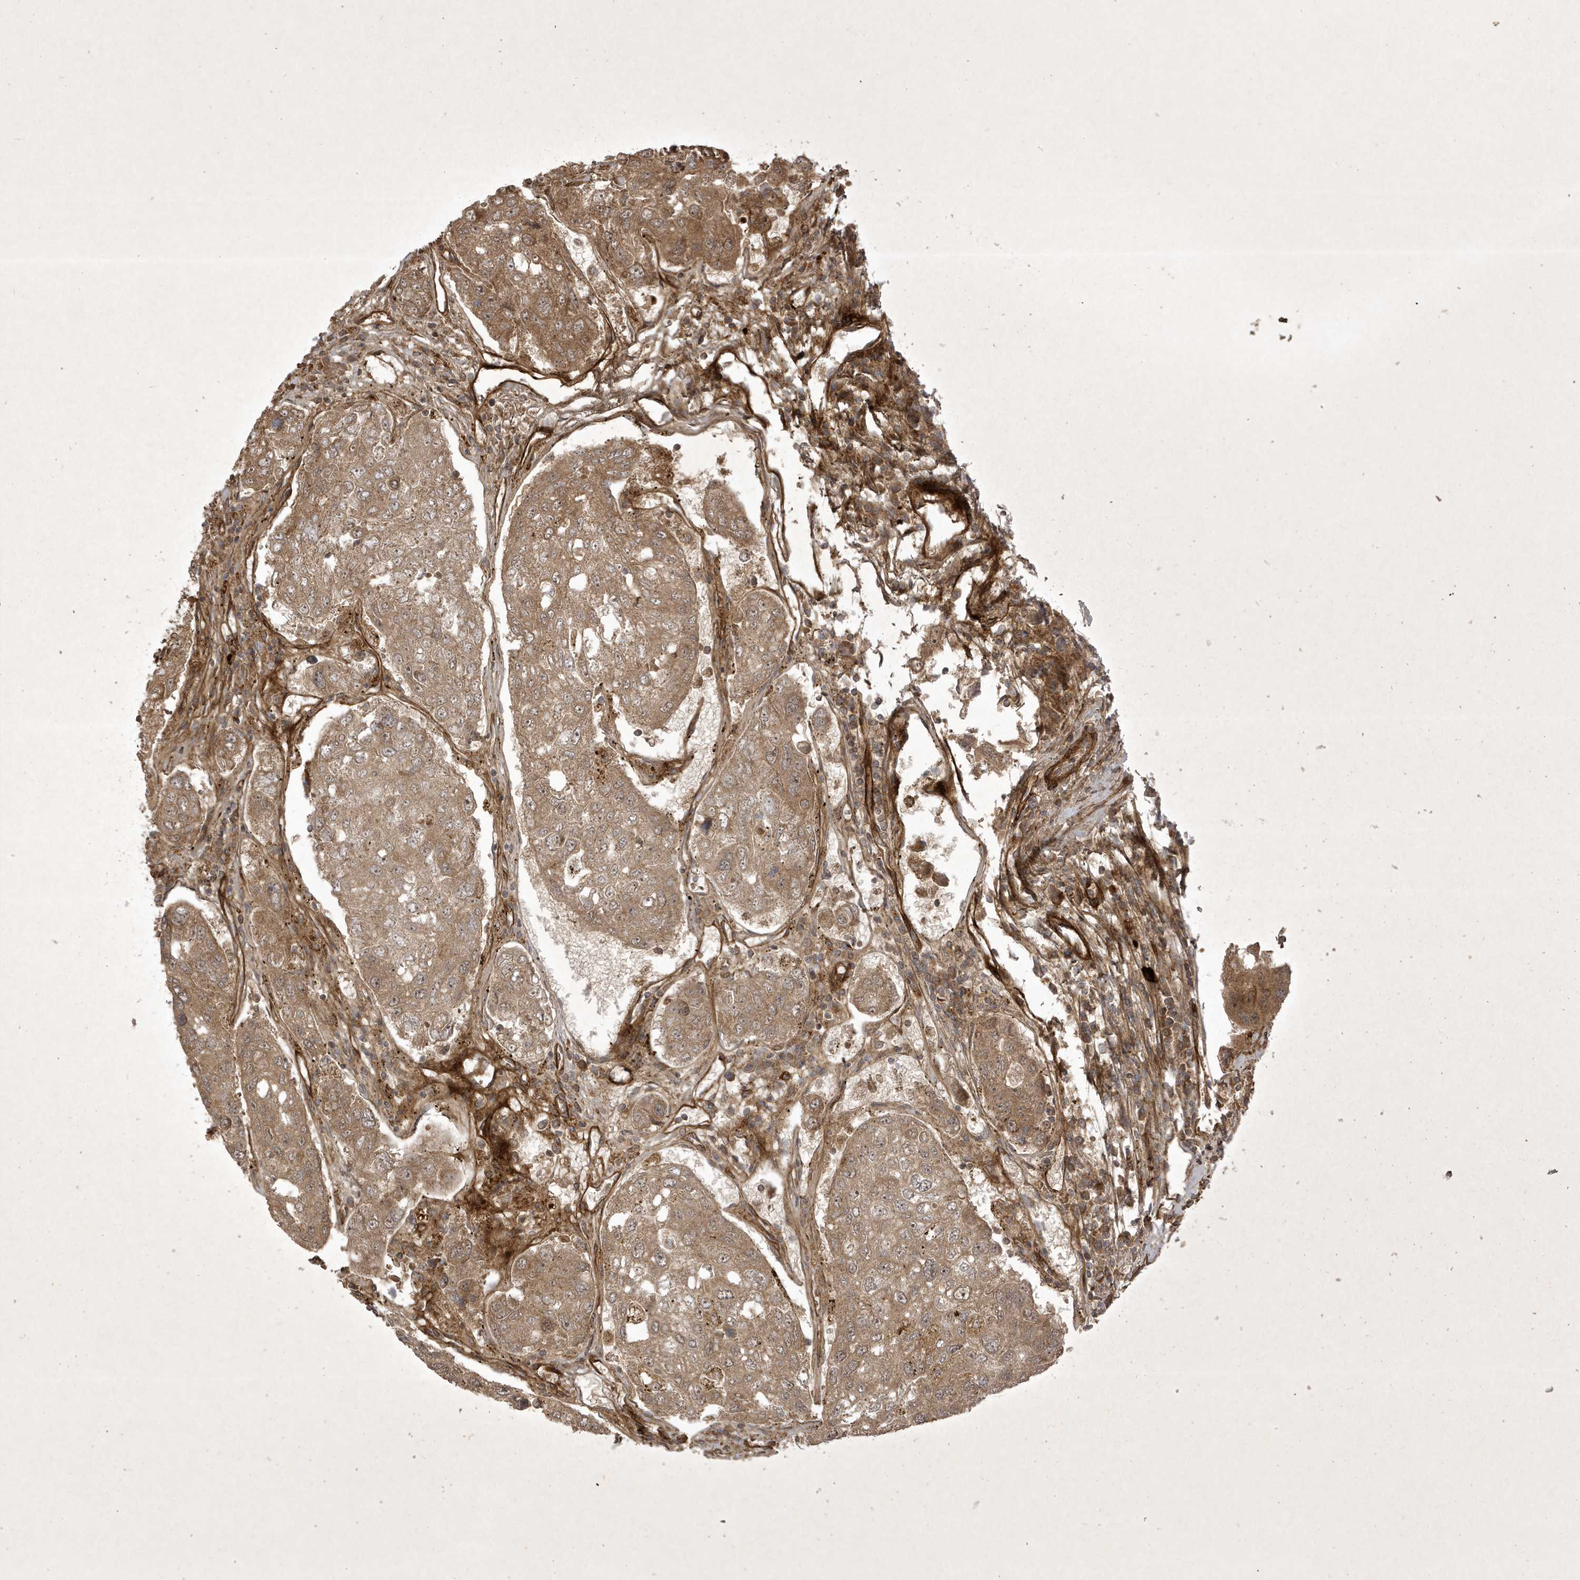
{"staining": {"intensity": "moderate", "quantity": ">75%", "location": "cytoplasmic/membranous,nuclear"}, "tissue": "urothelial cancer", "cell_type": "Tumor cells", "image_type": "cancer", "snomed": [{"axis": "morphology", "description": "Urothelial carcinoma, High grade"}, {"axis": "topography", "description": "Lymph node"}, {"axis": "topography", "description": "Urinary bladder"}], "caption": "Immunohistochemical staining of urothelial carcinoma (high-grade) displays medium levels of moderate cytoplasmic/membranous and nuclear protein expression in approximately >75% of tumor cells.", "gene": "FAM83C", "patient": {"sex": "male", "age": 51}}